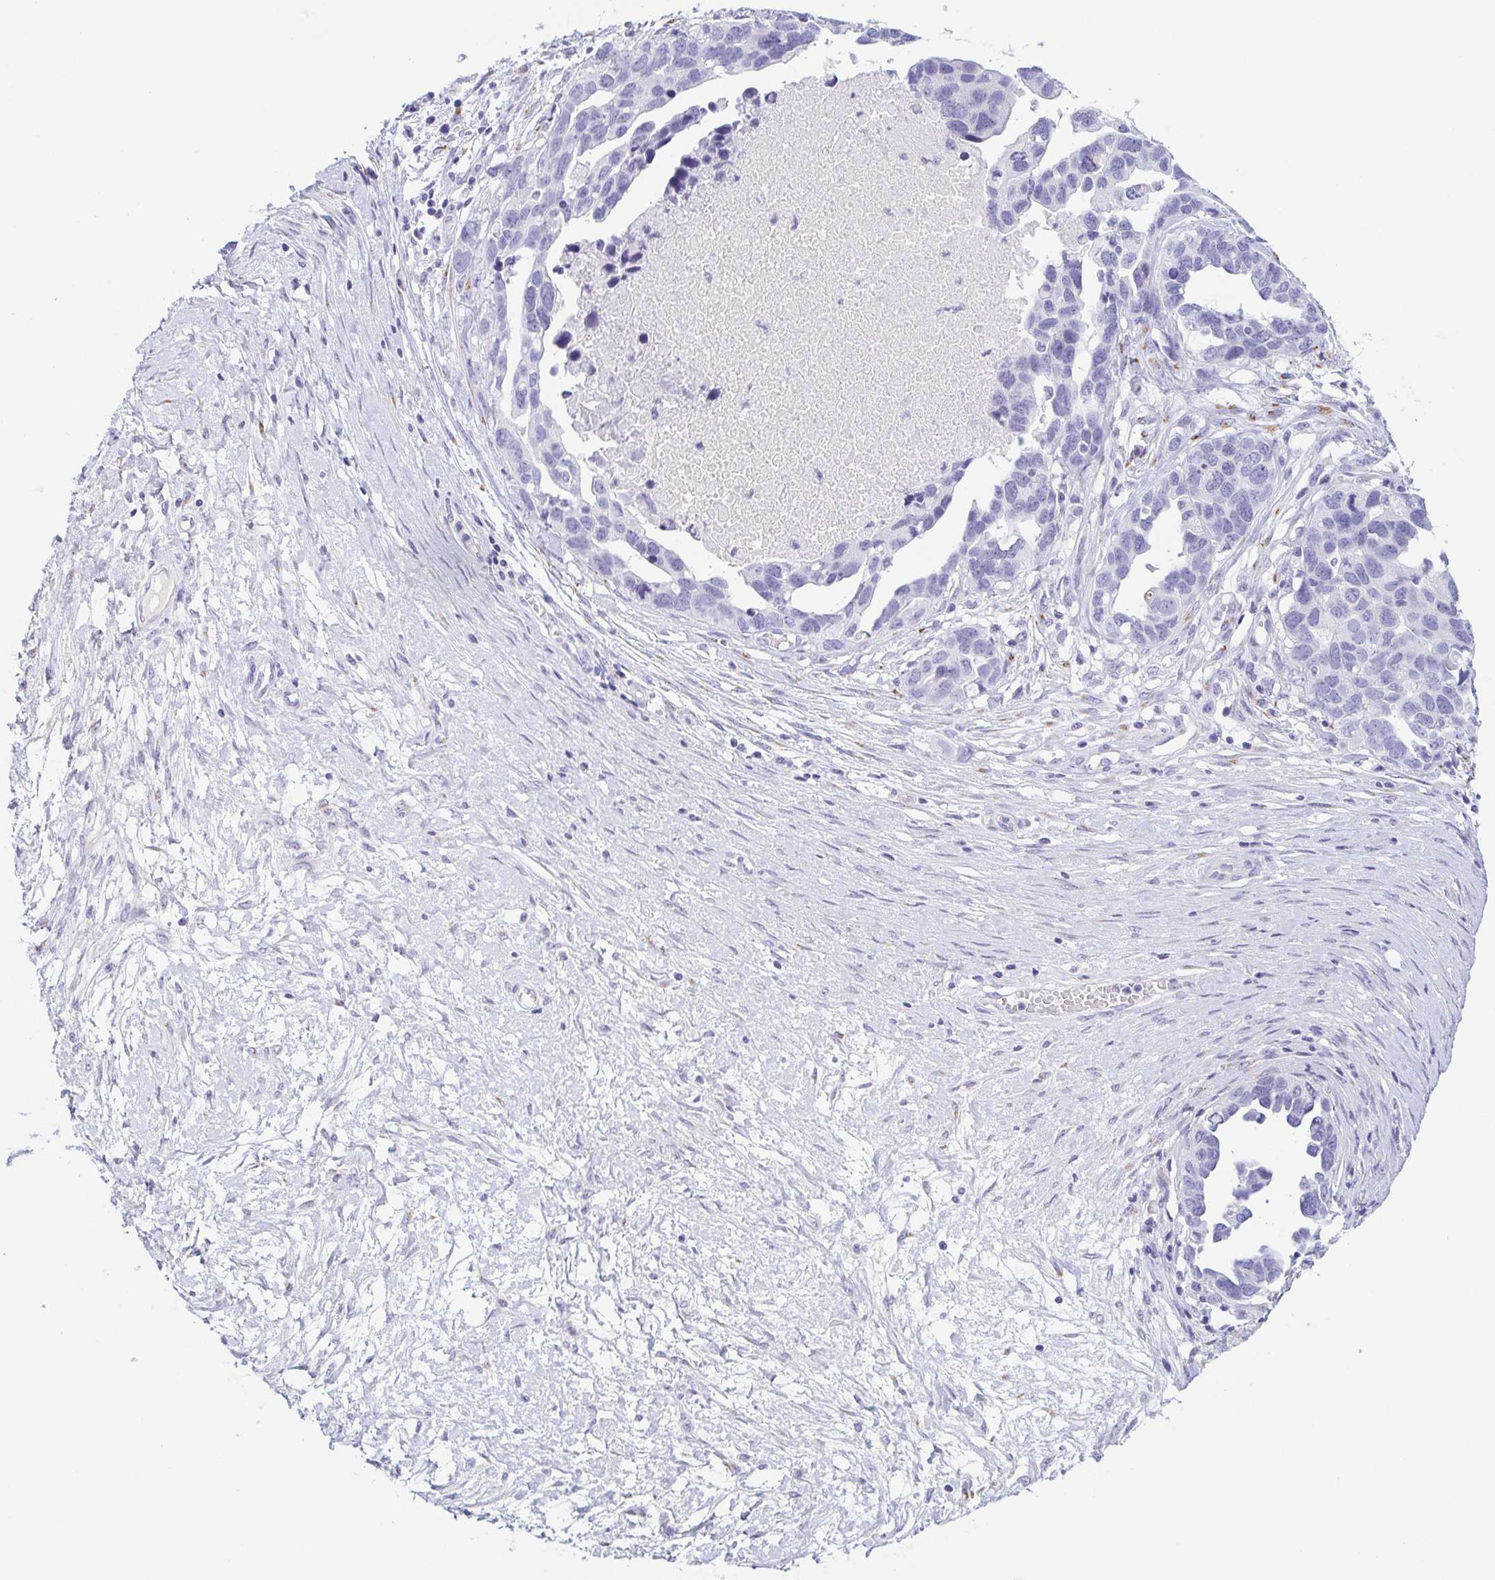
{"staining": {"intensity": "negative", "quantity": "none", "location": "none"}, "tissue": "ovarian cancer", "cell_type": "Tumor cells", "image_type": "cancer", "snomed": [{"axis": "morphology", "description": "Cystadenocarcinoma, serous, NOS"}, {"axis": "topography", "description": "Ovary"}], "caption": "Ovarian serous cystadenocarcinoma was stained to show a protein in brown. There is no significant staining in tumor cells.", "gene": "LDLRAD1", "patient": {"sex": "female", "age": 54}}